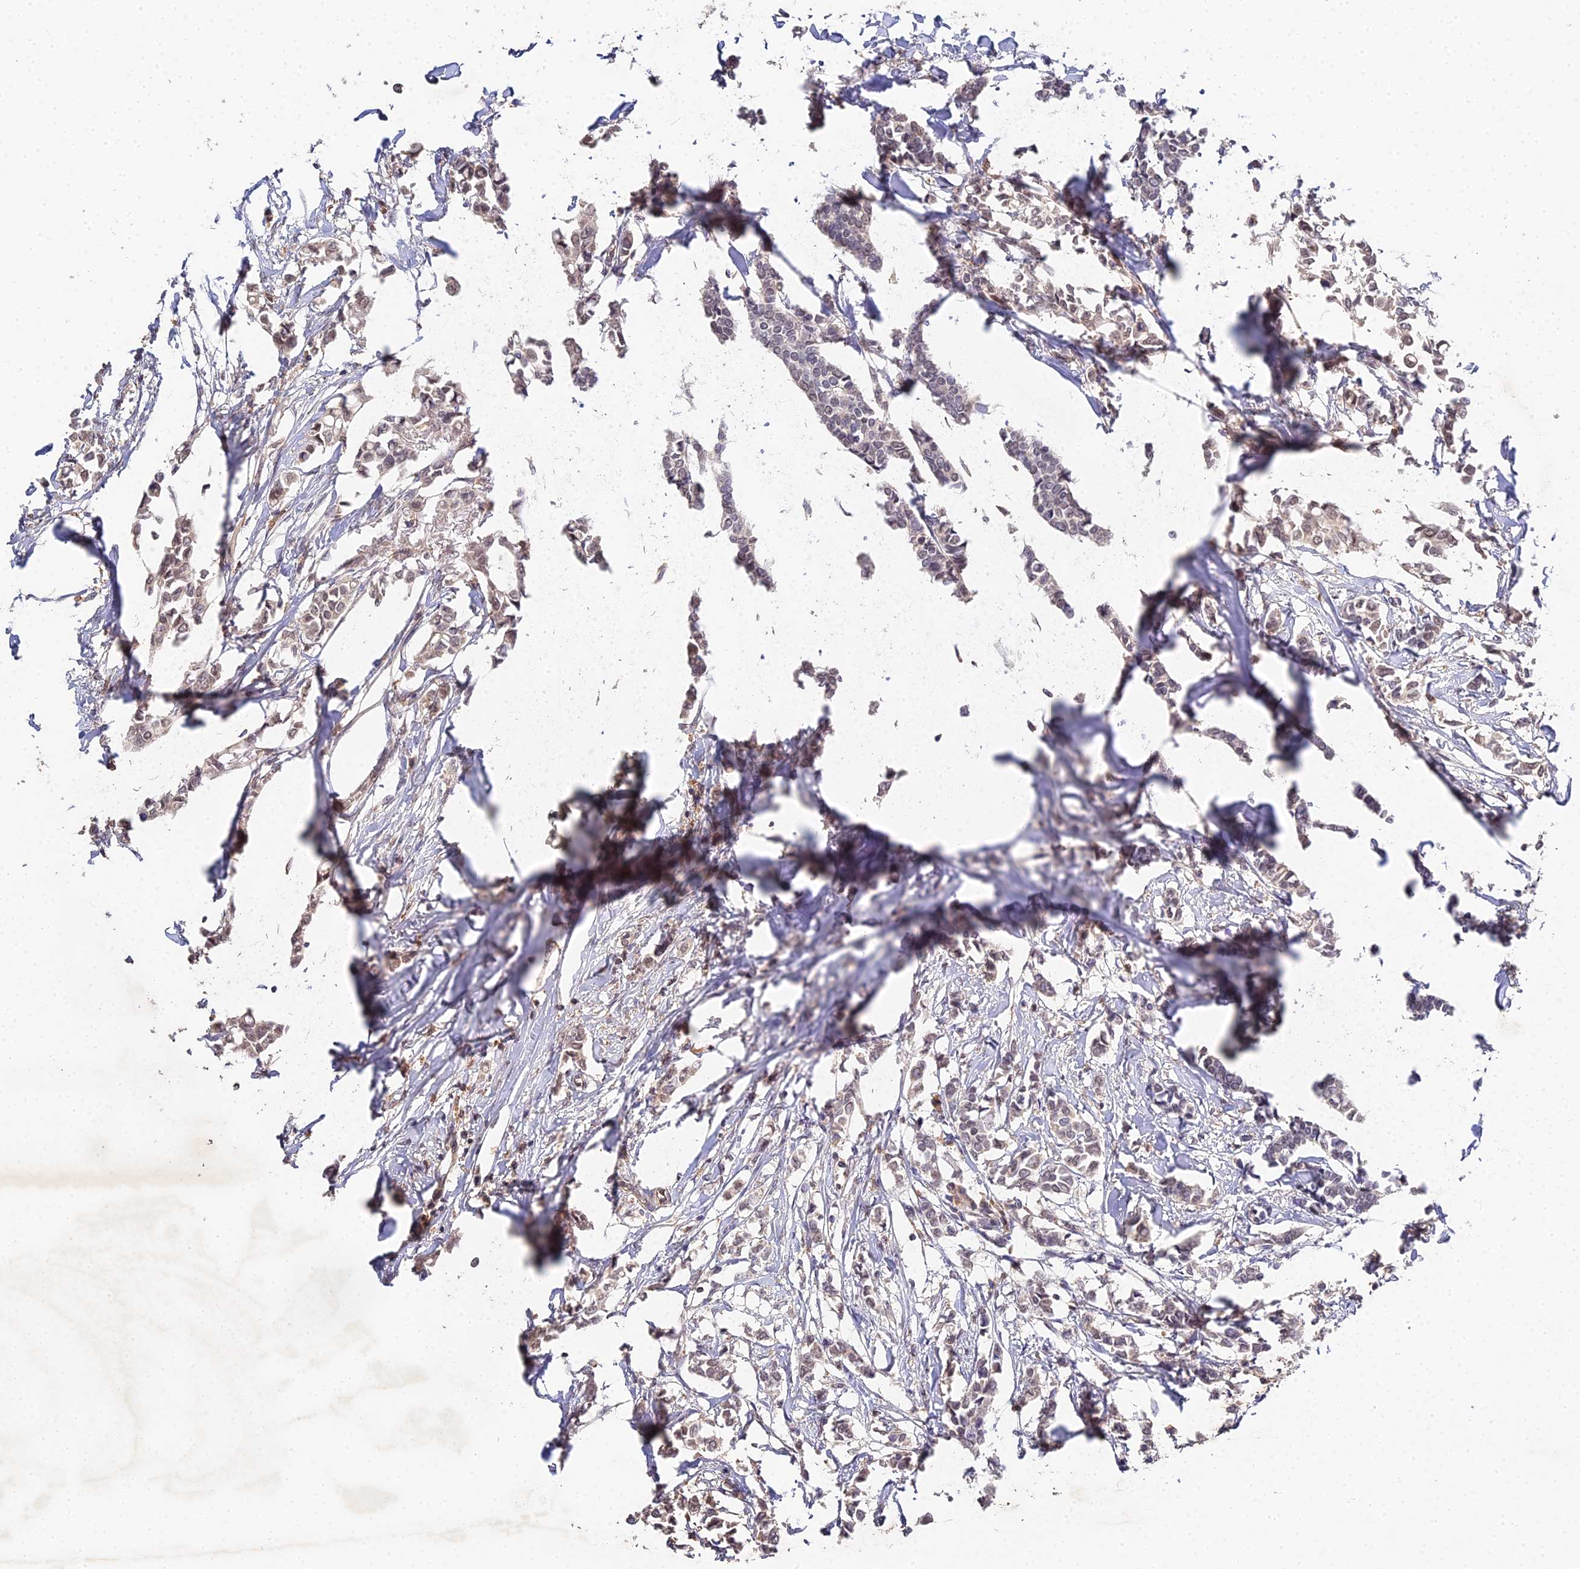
{"staining": {"intensity": "weak", "quantity": ">75%", "location": "cytoplasmic/membranous,nuclear"}, "tissue": "breast cancer", "cell_type": "Tumor cells", "image_type": "cancer", "snomed": [{"axis": "morphology", "description": "Duct carcinoma"}, {"axis": "topography", "description": "Breast"}], "caption": "IHC histopathology image of neoplastic tissue: breast cancer stained using IHC exhibits low levels of weak protein expression localized specifically in the cytoplasmic/membranous and nuclear of tumor cells, appearing as a cytoplasmic/membranous and nuclear brown color.", "gene": "TPRX1", "patient": {"sex": "female", "age": 41}}